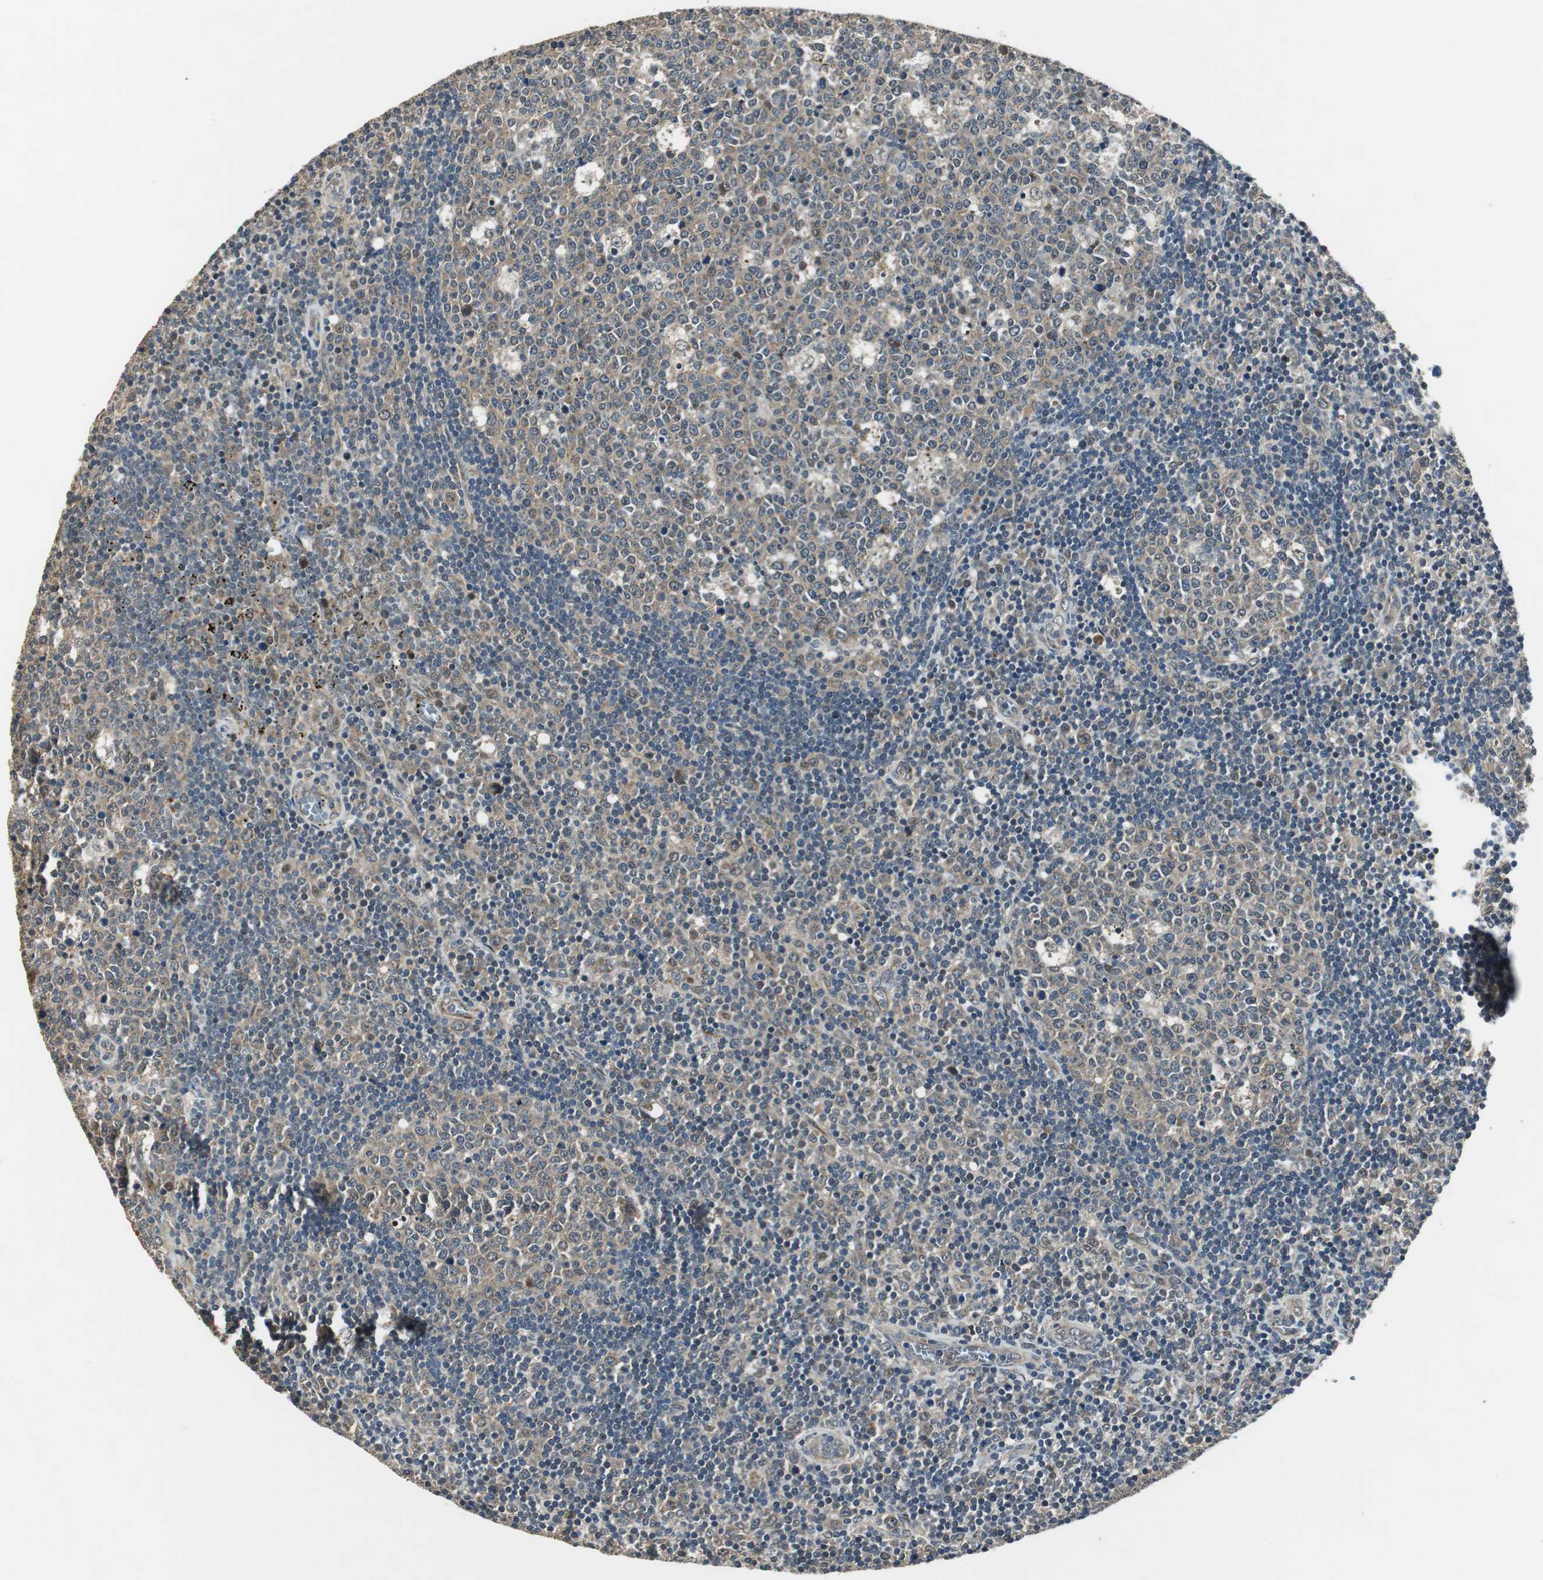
{"staining": {"intensity": "weak", "quantity": ">75%", "location": "cytoplasmic/membranous"}, "tissue": "lymph node", "cell_type": "Germinal center cells", "image_type": "normal", "snomed": [{"axis": "morphology", "description": "Normal tissue, NOS"}, {"axis": "topography", "description": "Lymph node"}, {"axis": "topography", "description": "Salivary gland"}], "caption": "Immunohistochemical staining of benign human lymph node displays >75% levels of weak cytoplasmic/membranous protein staining in approximately >75% of germinal center cells.", "gene": "PSMB4", "patient": {"sex": "male", "age": 8}}